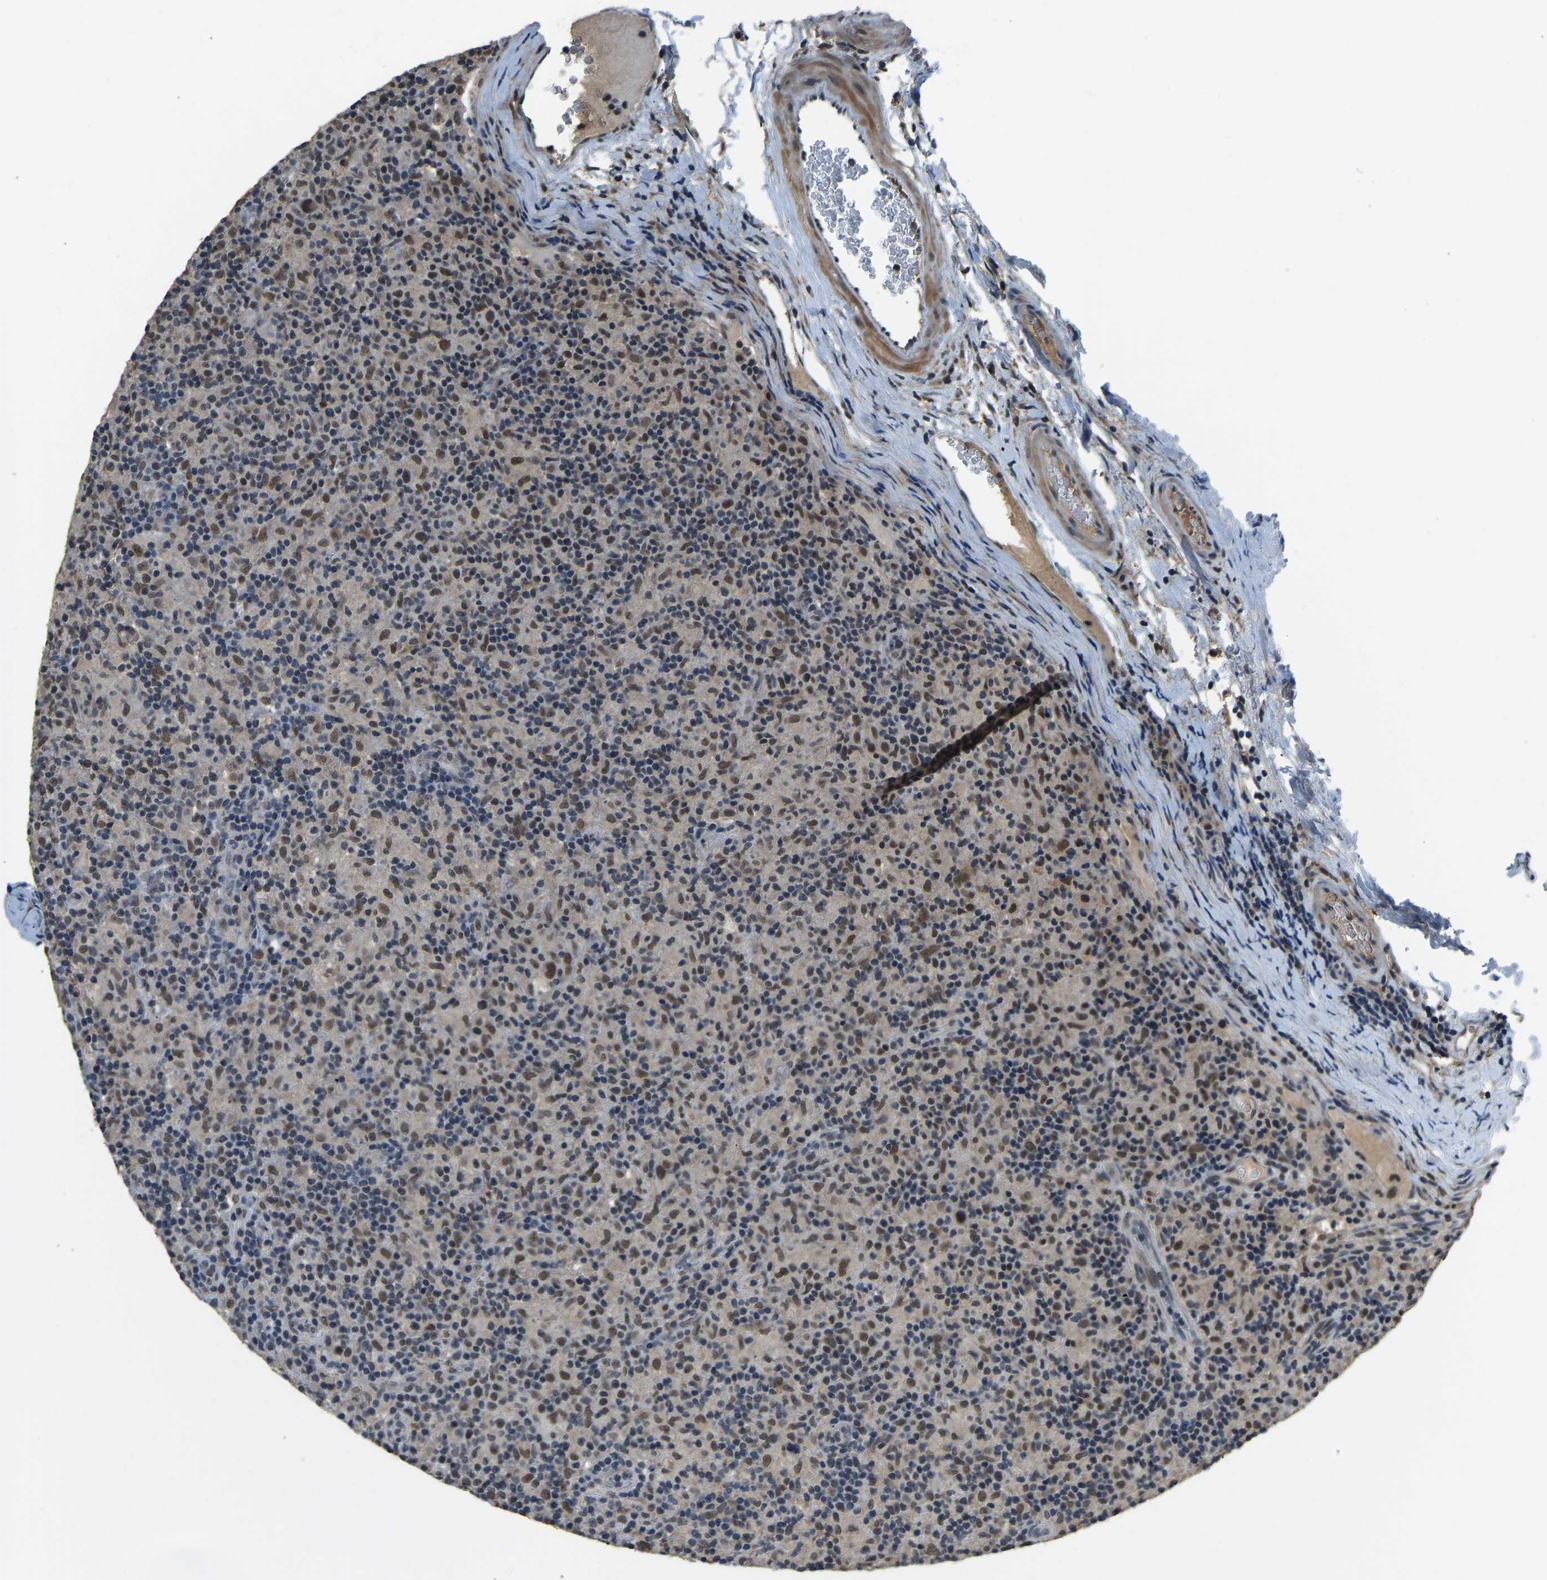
{"staining": {"intensity": "moderate", "quantity": ">75%", "location": "nuclear"}, "tissue": "lymphoma", "cell_type": "Tumor cells", "image_type": "cancer", "snomed": [{"axis": "morphology", "description": "Hodgkin's disease, NOS"}, {"axis": "topography", "description": "Lymph node"}], "caption": "Immunohistochemical staining of human lymphoma demonstrates medium levels of moderate nuclear protein expression in approximately >75% of tumor cells.", "gene": "TOX4", "patient": {"sex": "male", "age": 70}}